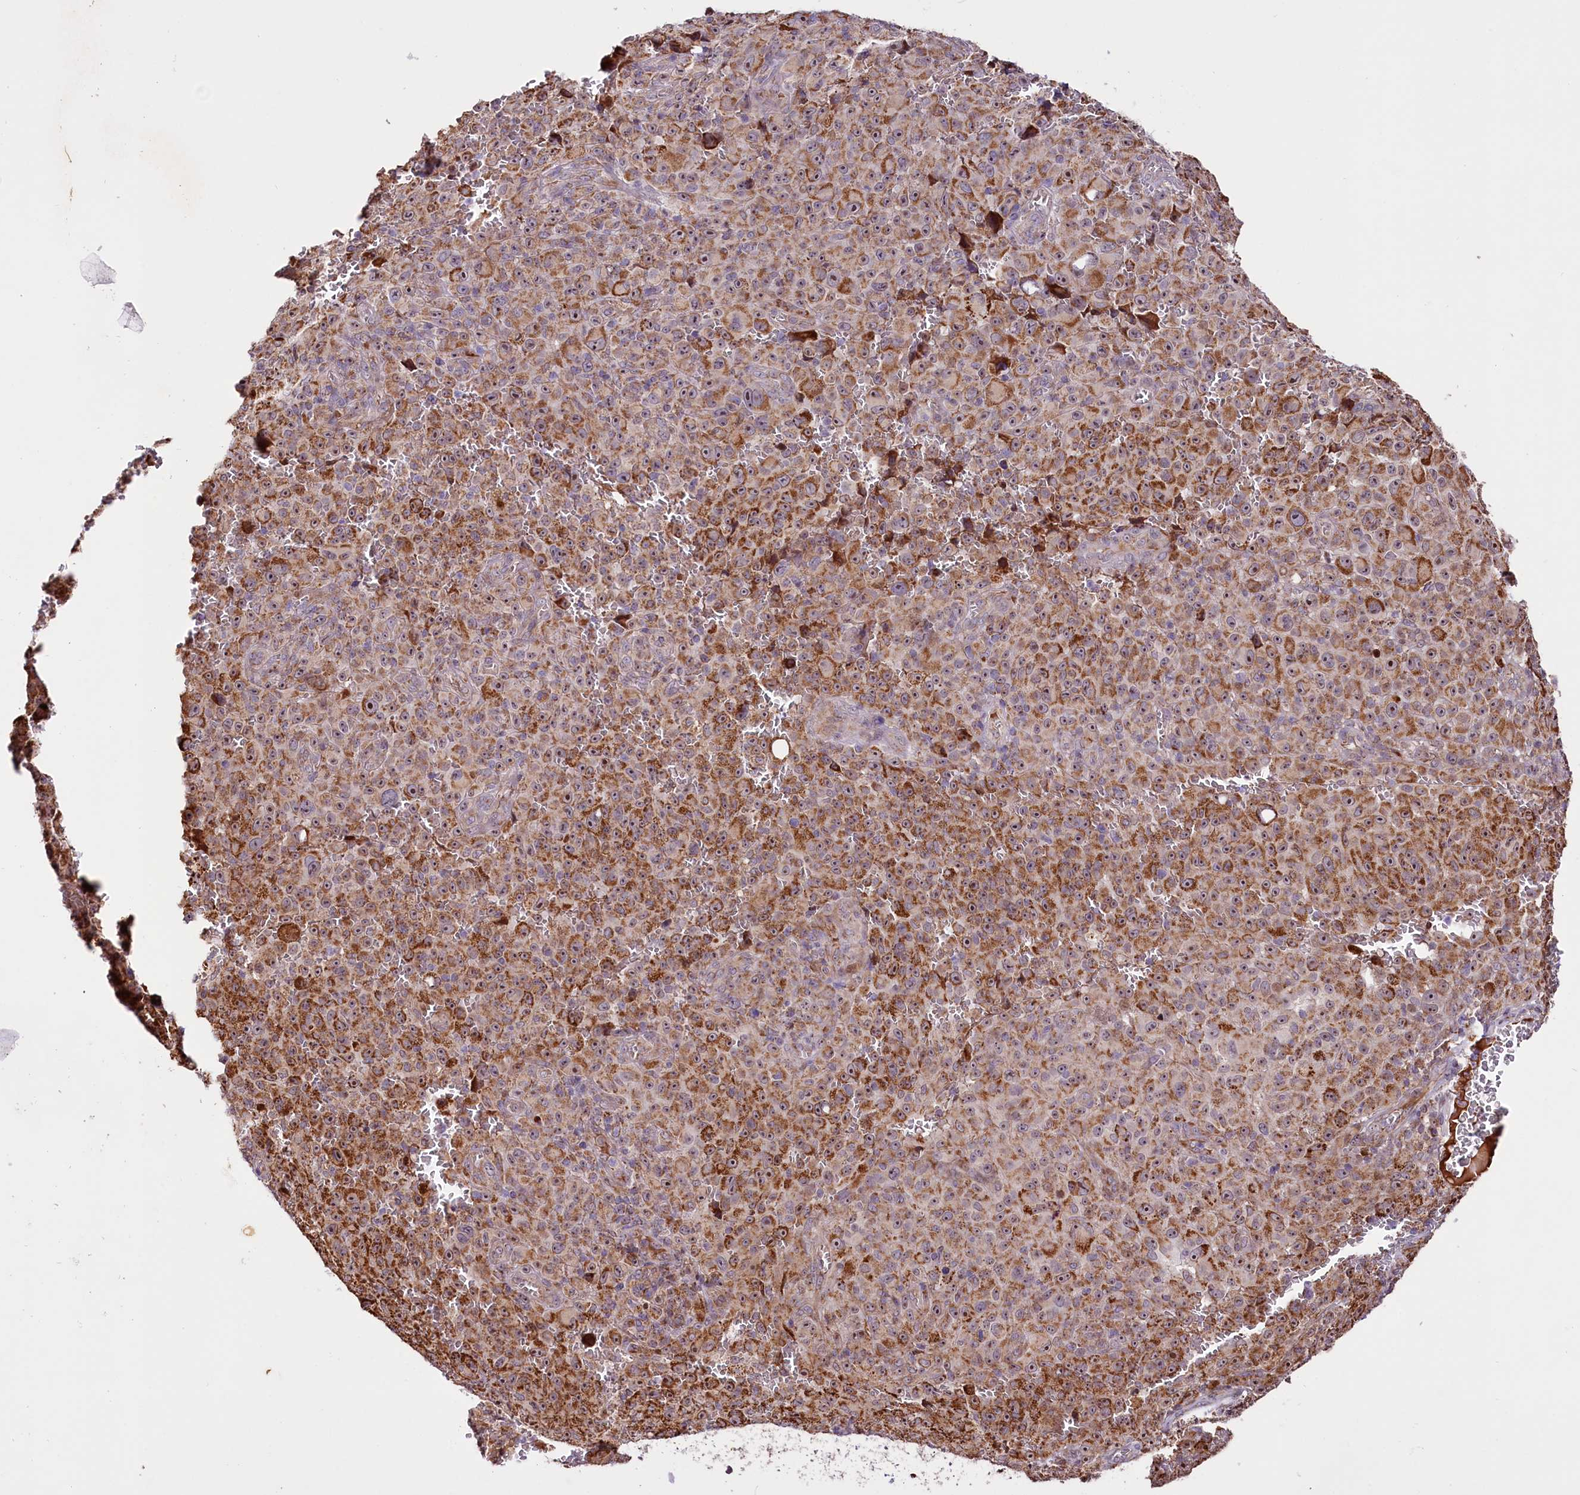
{"staining": {"intensity": "moderate", "quantity": ">75%", "location": "cytoplasmic/membranous"}, "tissue": "melanoma", "cell_type": "Tumor cells", "image_type": "cancer", "snomed": [{"axis": "morphology", "description": "Malignant melanoma, NOS"}, {"axis": "topography", "description": "Skin"}], "caption": "Malignant melanoma stained with a protein marker exhibits moderate staining in tumor cells.", "gene": "ST7", "patient": {"sex": "female", "age": 82}}